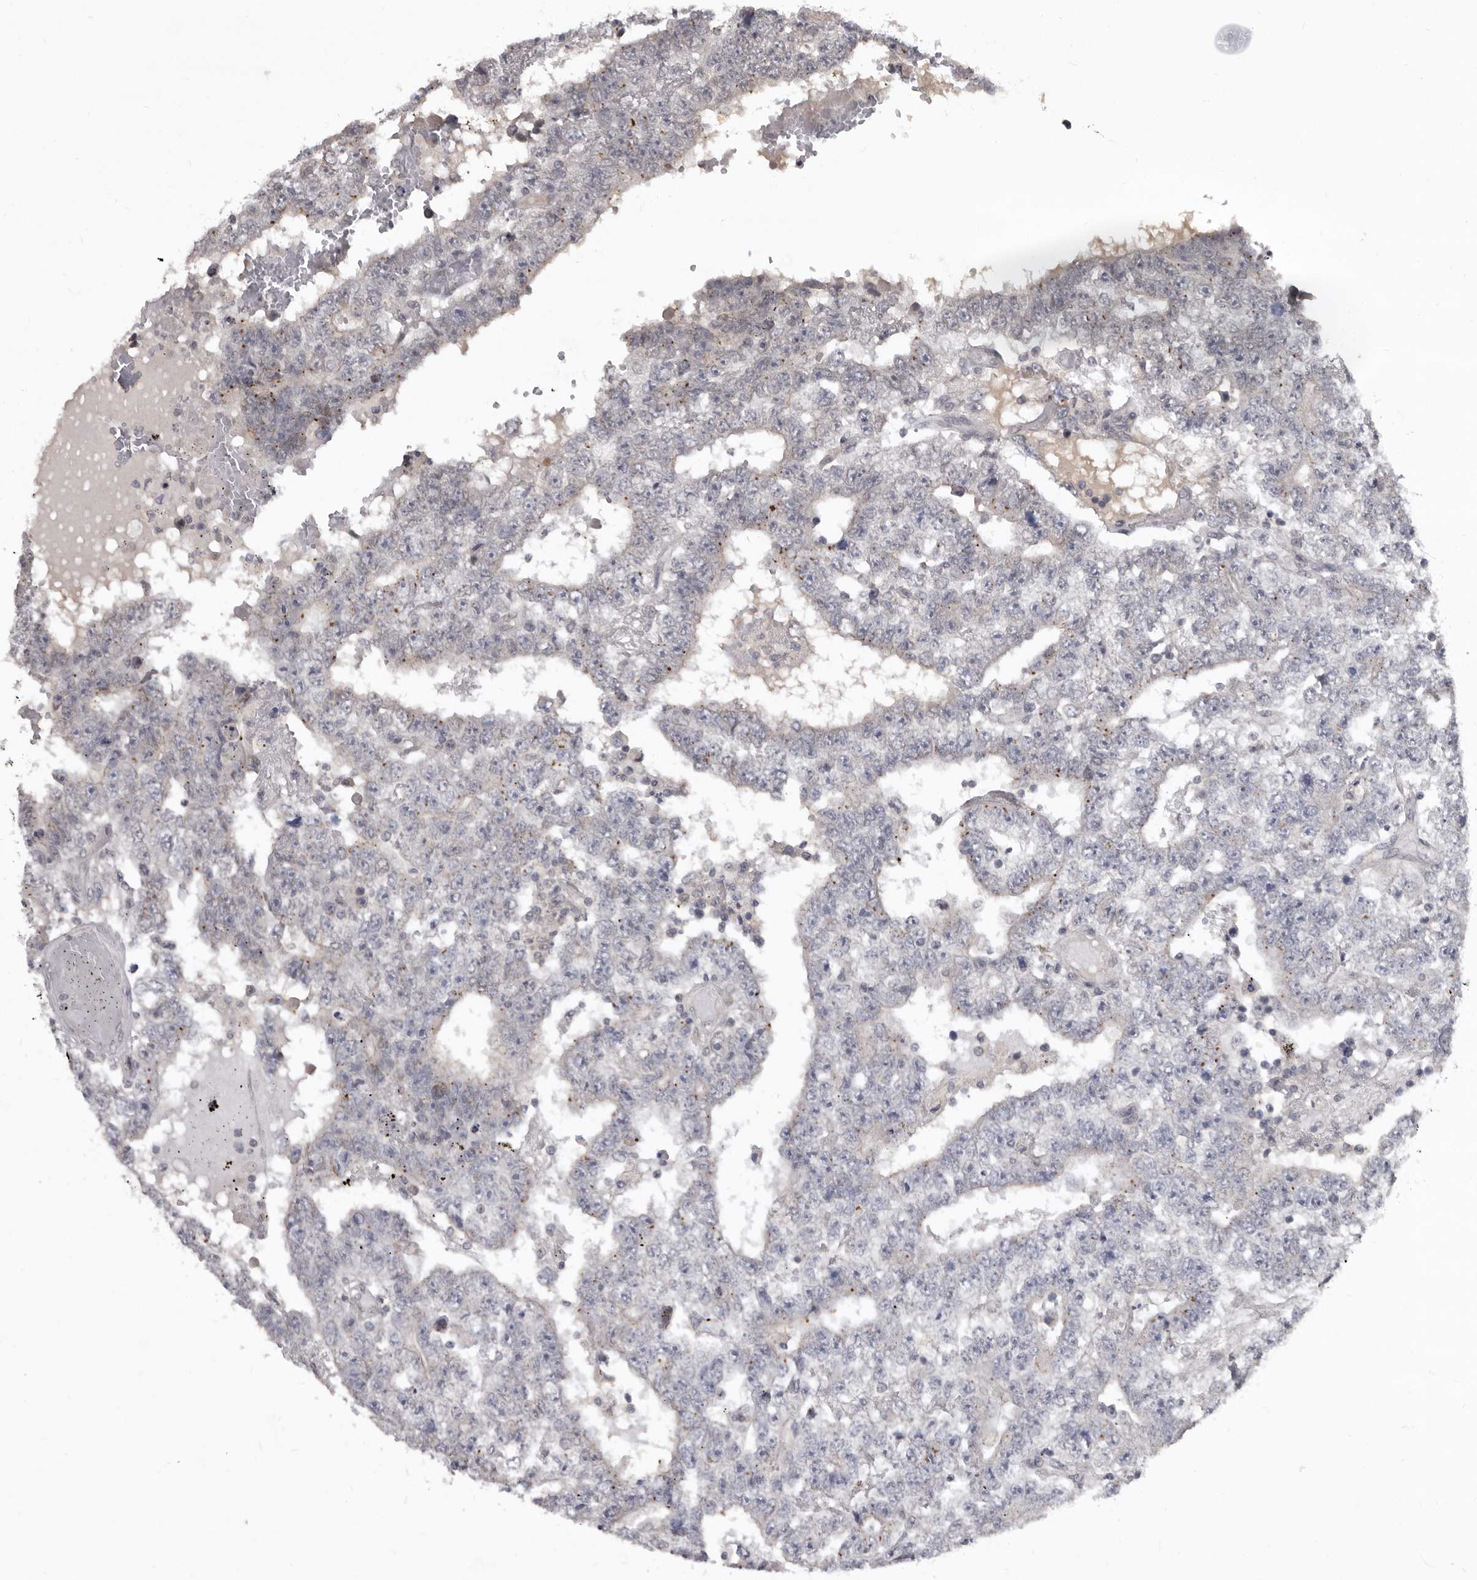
{"staining": {"intensity": "negative", "quantity": "none", "location": "none"}, "tissue": "testis cancer", "cell_type": "Tumor cells", "image_type": "cancer", "snomed": [{"axis": "morphology", "description": "Carcinoma, Embryonal, NOS"}, {"axis": "topography", "description": "Testis"}], "caption": "The photomicrograph displays no significant expression in tumor cells of testis cancer (embryonal carcinoma).", "gene": "SULT1E1", "patient": {"sex": "male", "age": 25}}